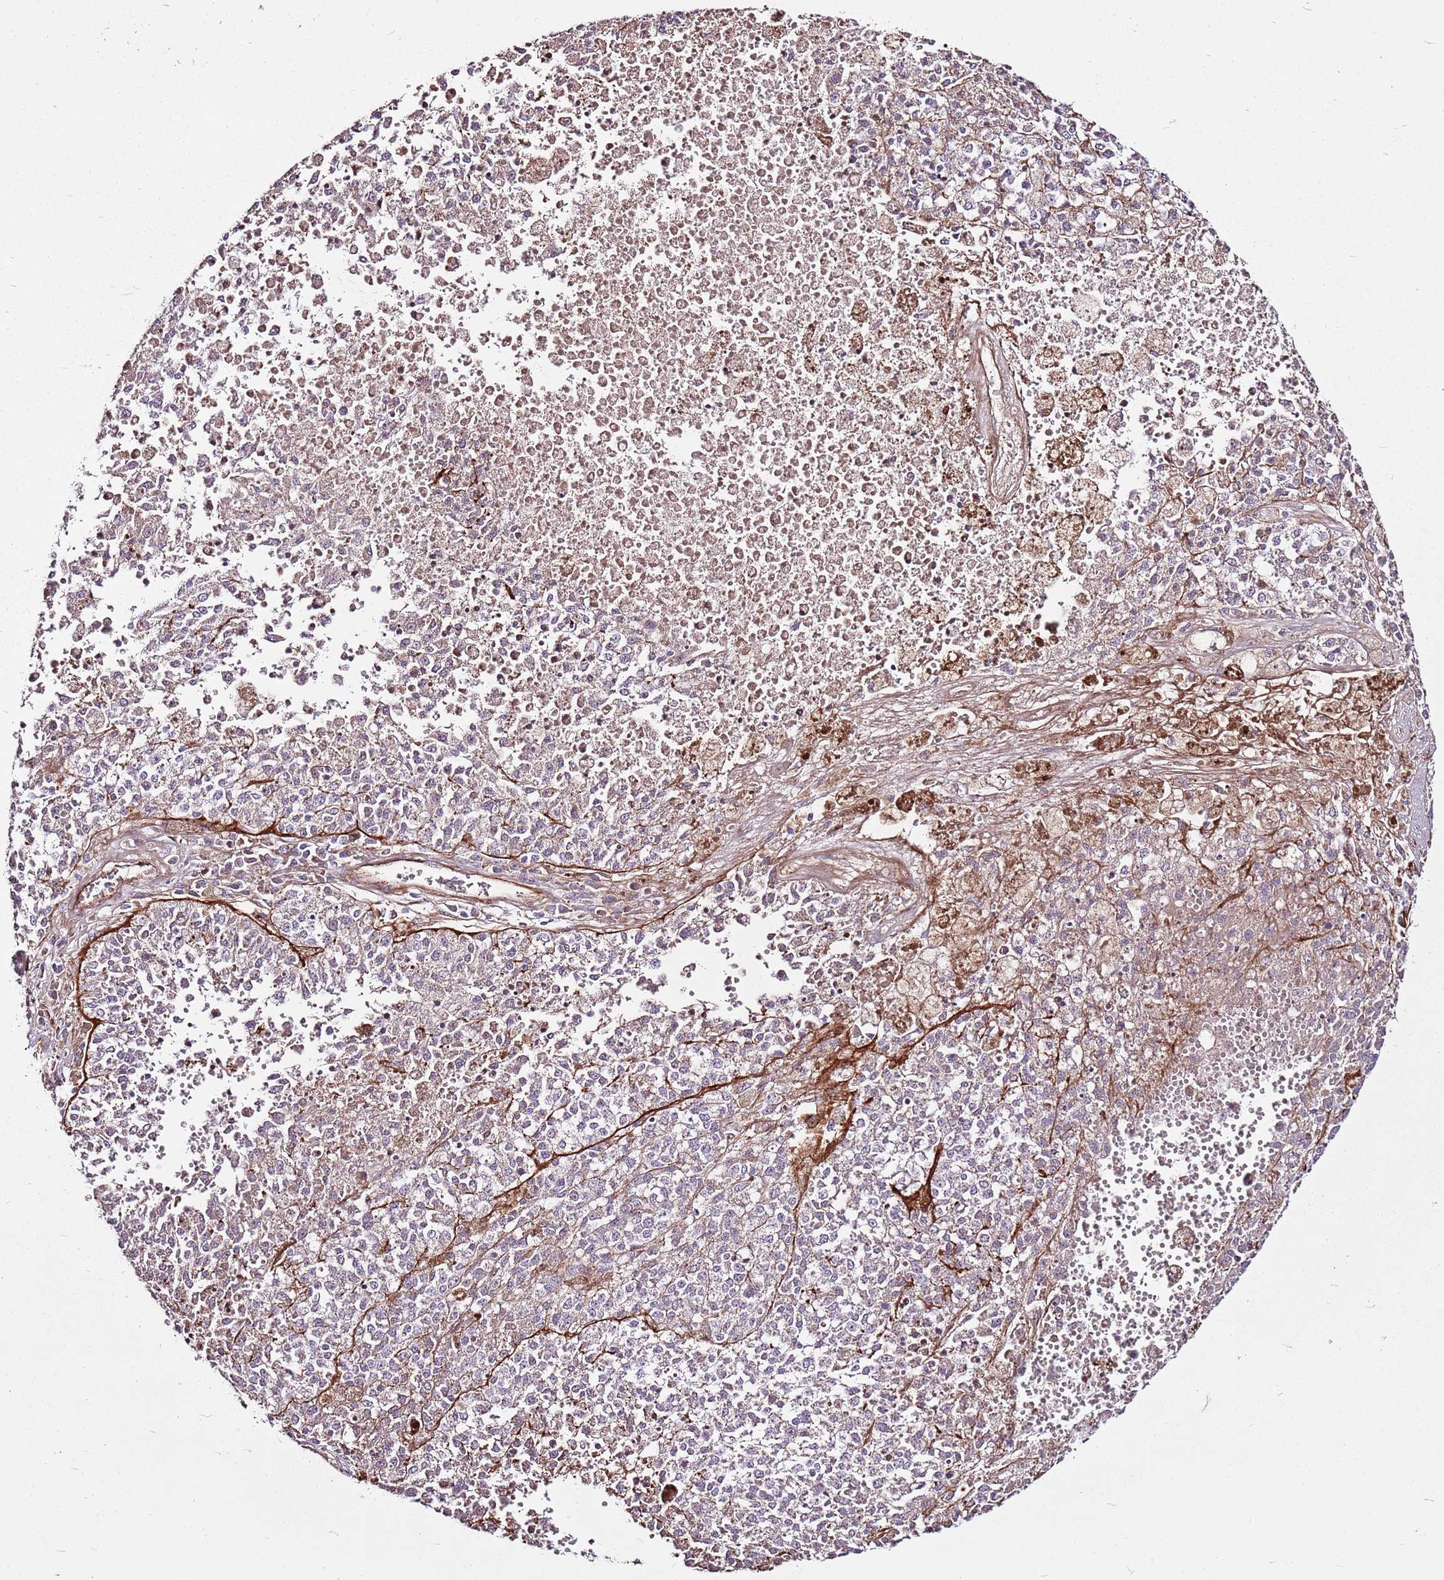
{"staining": {"intensity": "negative", "quantity": "none", "location": "none"}, "tissue": "melanoma", "cell_type": "Tumor cells", "image_type": "cancer", "snomed": [{"axis": "morphology", "description": "Malignant melanoma, NOS"}, {"axis": "topography", "description": "Skin"}], "caption": "IHC histopathology image of neoplastic tissue: malignant melanoma stained with DAB shows no significant protein staining in tumor cells. The staining is performed using DAB (3,3'-diaminobenzidine) brown chromogen with nuclei counter-stained in using hematoxylin.", "gene": "ZNF827", "patient": {"sex": "female", "age": 64}}